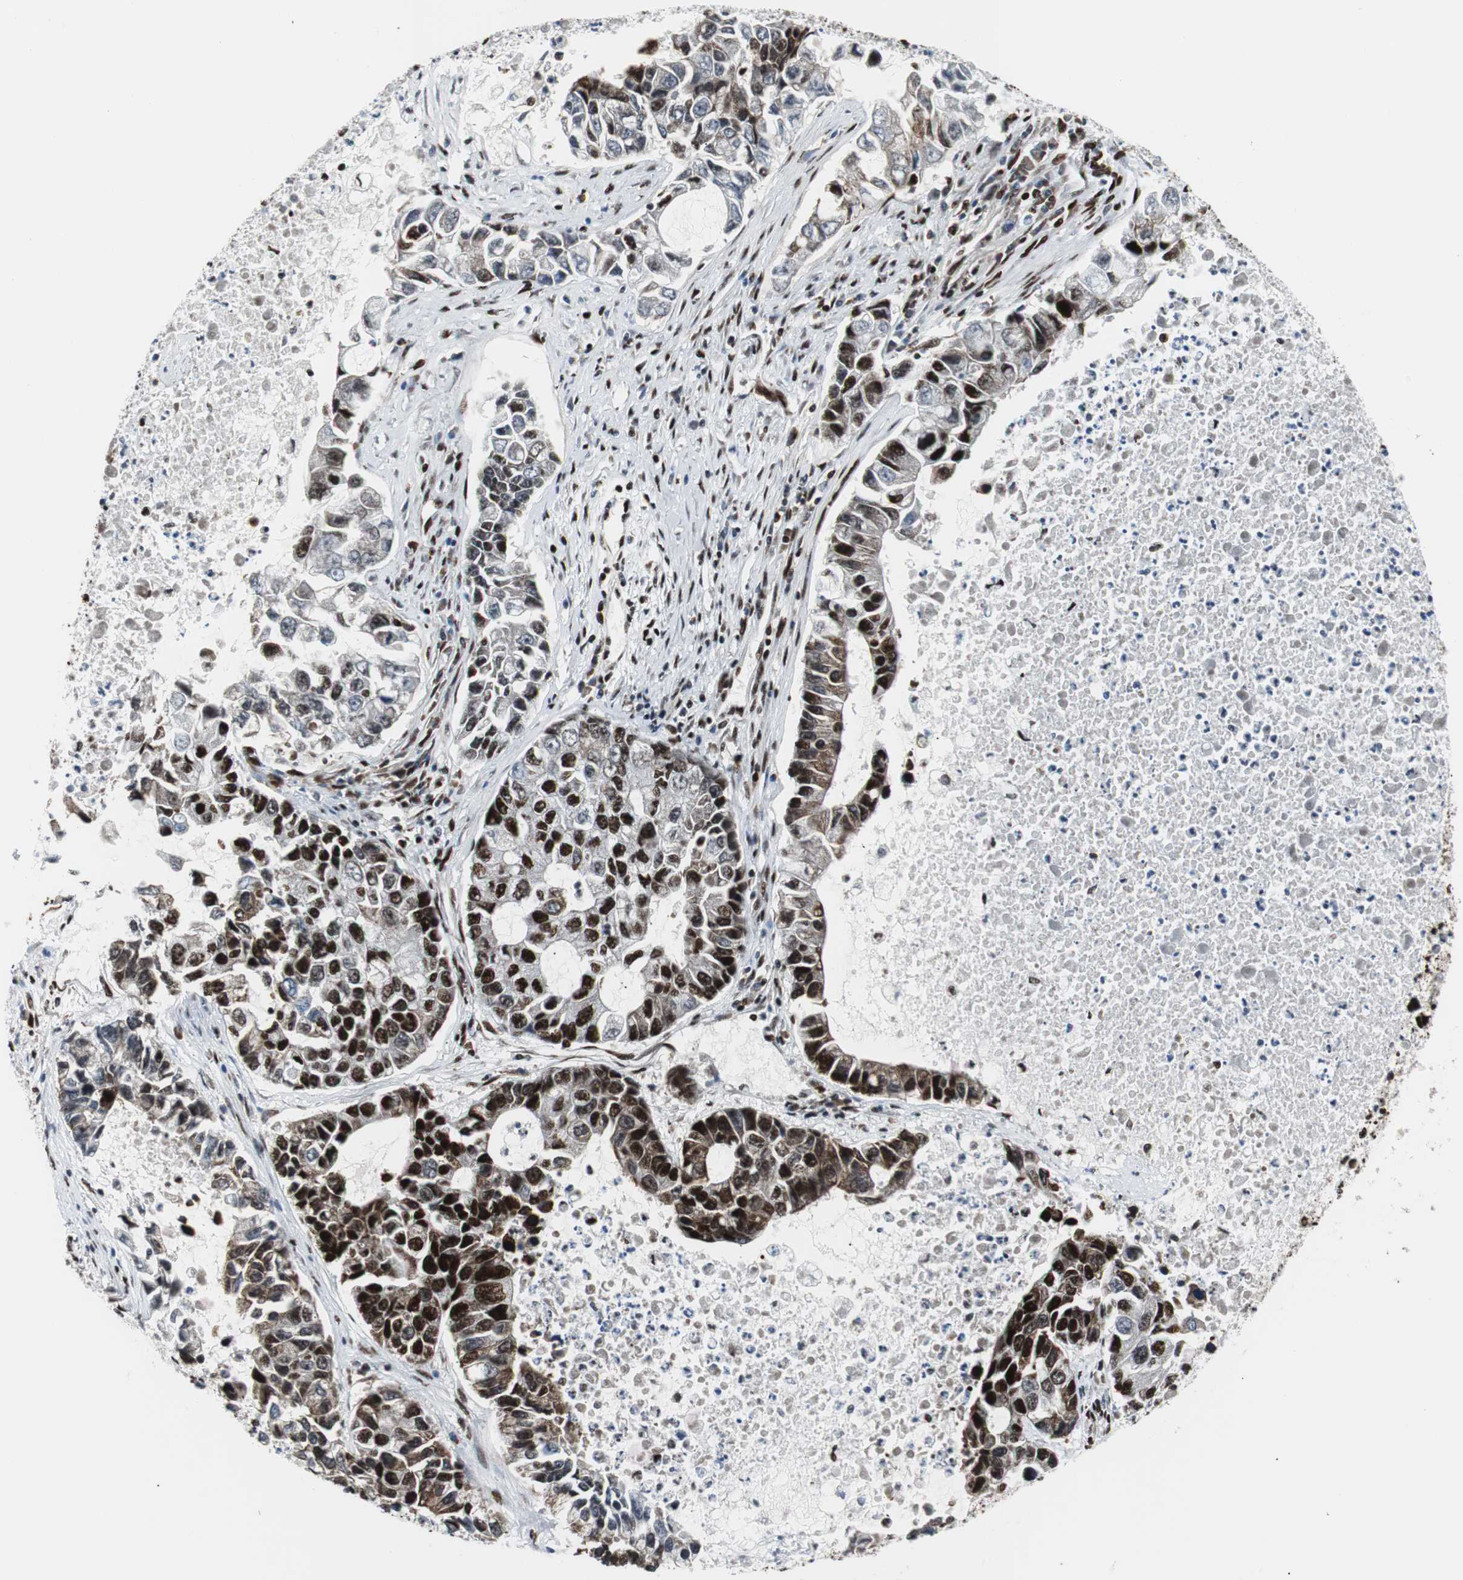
{"staining": {"intensity": "strong", "quantity": ">75%", "location": "nuclear"}, "tissue": "lung cancer", "cell_type": "Tumor cells", "image_type": "cancer", "snomed": [{"axis": "morphology", "description": "Adenocarcinoma, NOS"}, {"axis": "topography", "description": "Lung"}], "caption": "Protein expression analysis of adenocarcinoma (lung) shows strong nuclear expression in about >75% of tumor cells. (brown staining indicates protein expression, while blue staining denotes nuclei).", "gene": "NCL", "patient": {"sex": "female", "age": 51}}